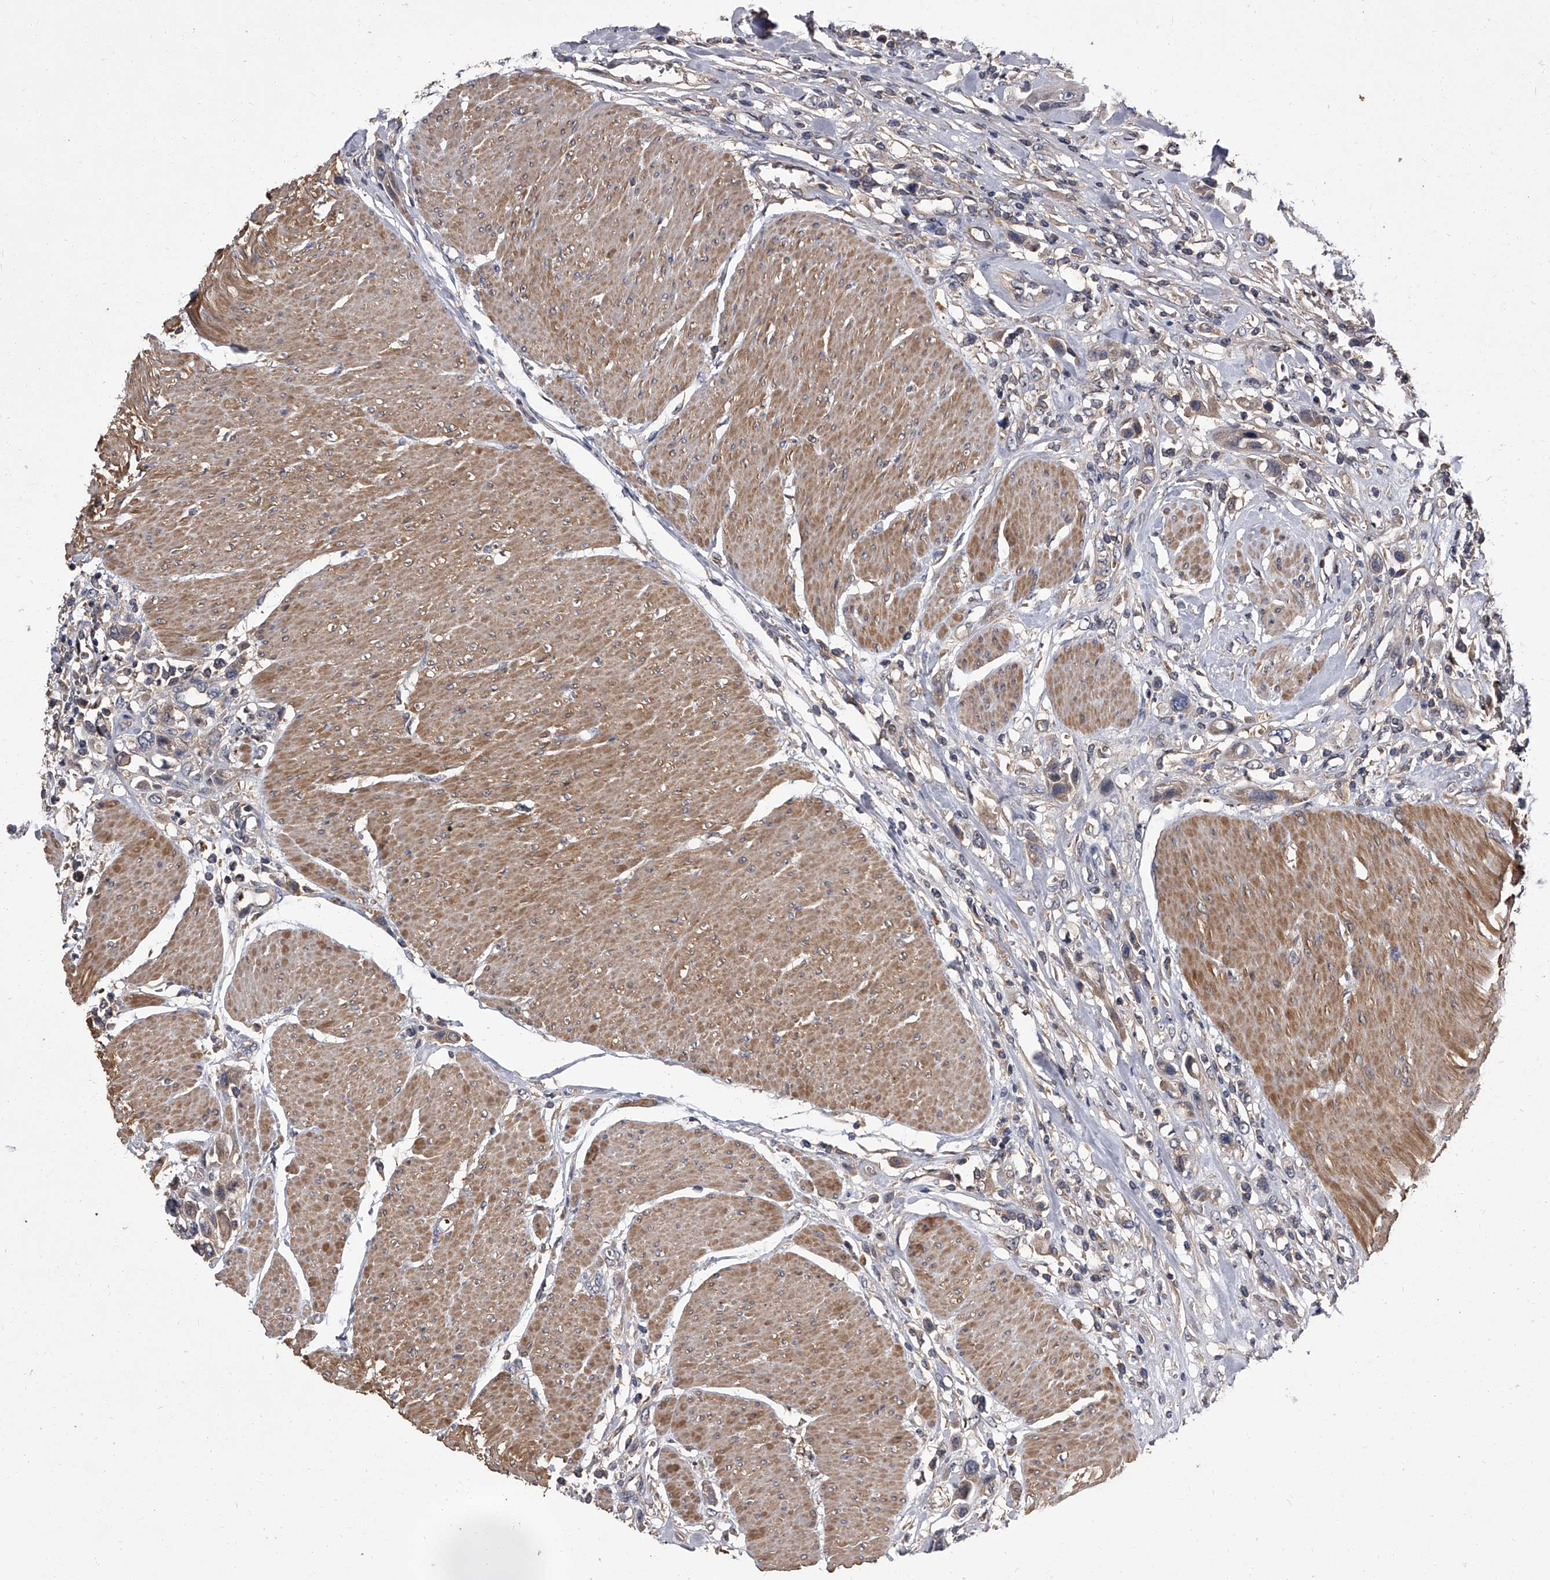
{"staining": {"intensity": "weak", "quantity": "<25%", "location": "cytoplasmic/membranous"}, "tissue": "urothelial cancer", "cell_type": "Tumor cells", "image_type": "cancer", "snomed": [{"axis": "morphology", "description": "Urothelial carcinoma, High grade"}, {"axis": "topography", "description": "Urinary bladder"}], "caption": "High power microscopy image of an immunohistochemistry (IHC) micrograph of urothelial cancer, revealing no significant staining in tumor cells.", "gene": "STK36", "patient": {"sex": "male", "age": 50}}